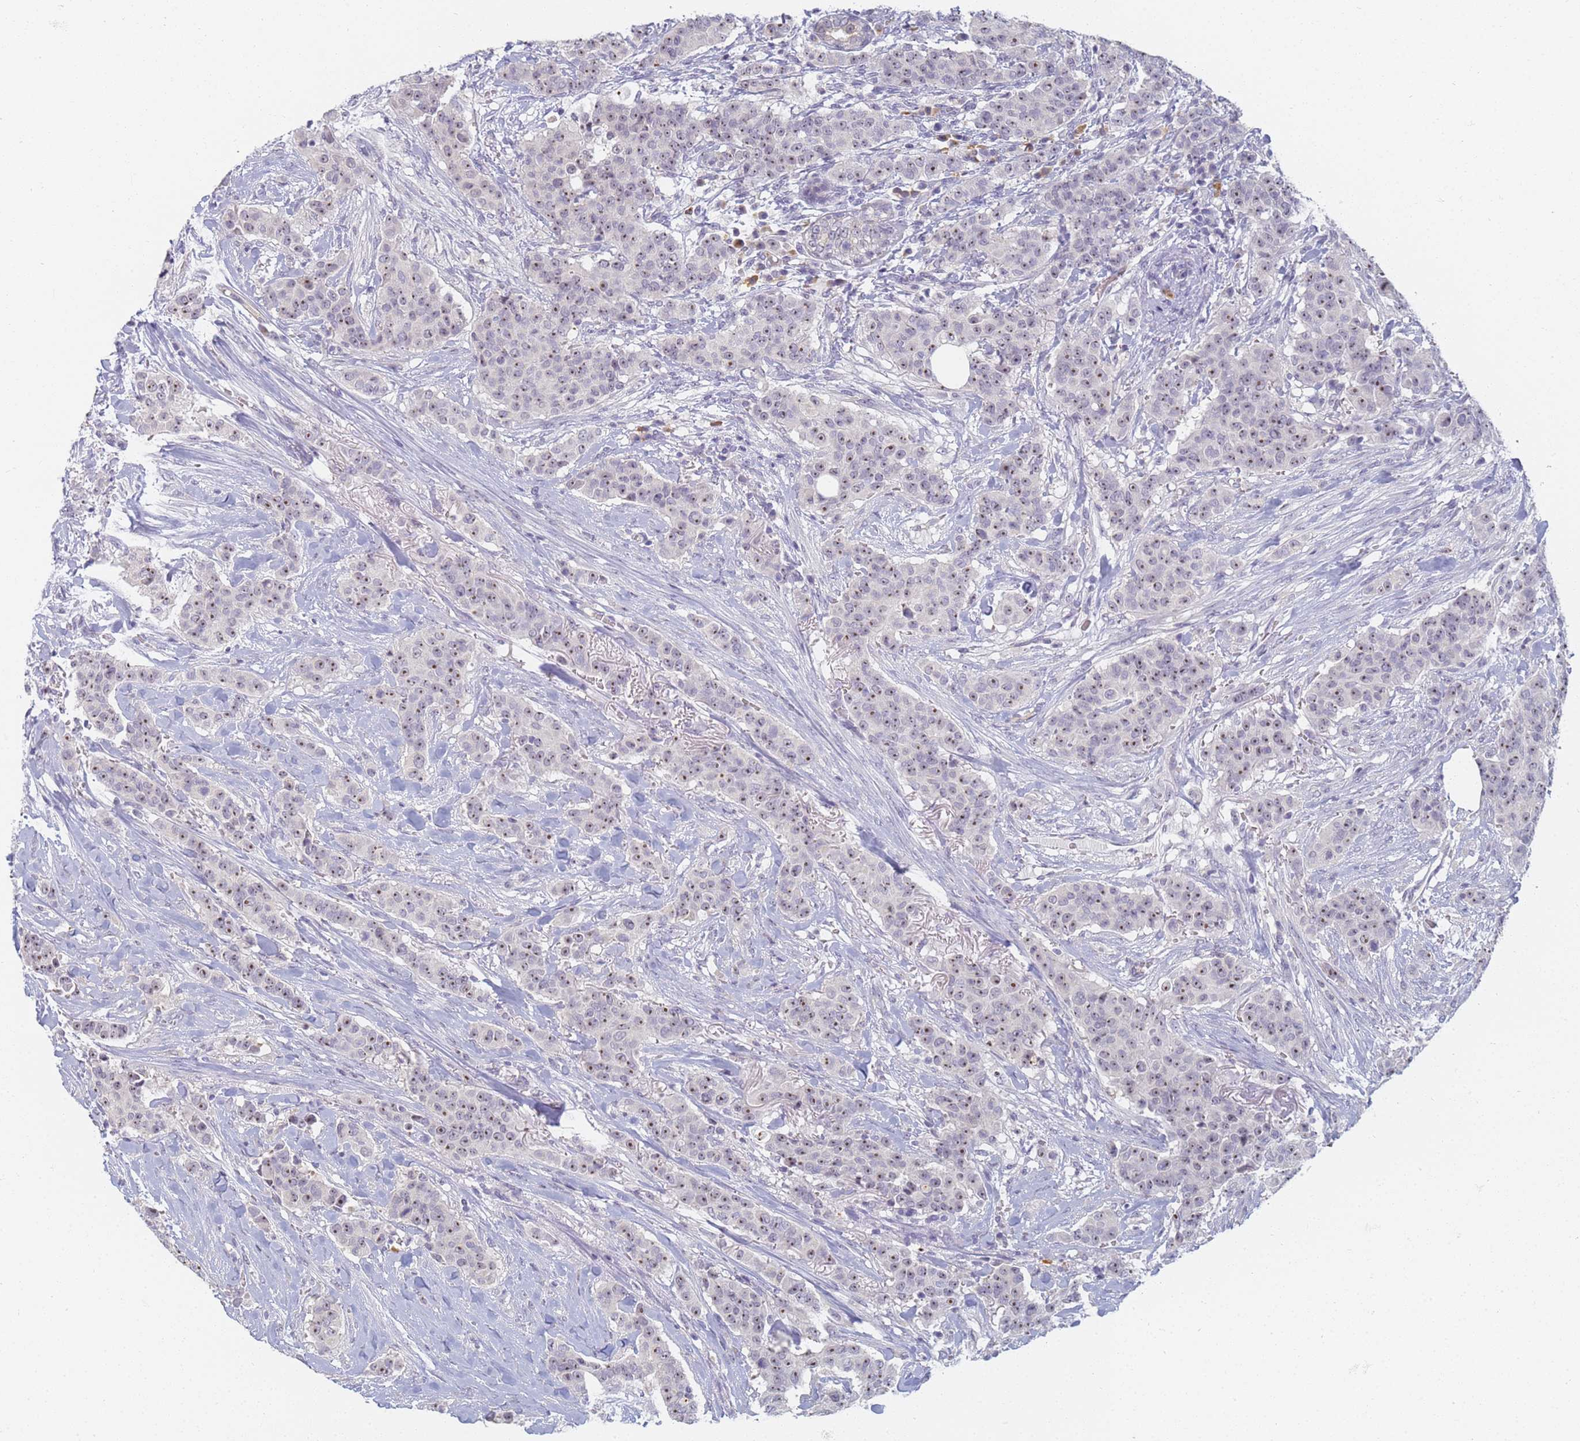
{"staining": {"intensity": "moderate", "quantity": ">75%", "location": "nuclear"}, "tissue": "breast cancer", "cell_type": "Tumor cells", "image_type": "cancer", "snomed": [{"axis": "morphology", "description": "Duct carcinoma"}, {"axis": "topography", "description": "Breast"}], "caption": "Human breast intraductal carcinoma stained for a protein (brown) shows moderate nuclear positive positivity in approximately >75% of tumor cells.", "gene": "SLC38A9", "patient": {"sex": "female", "age": 40}}